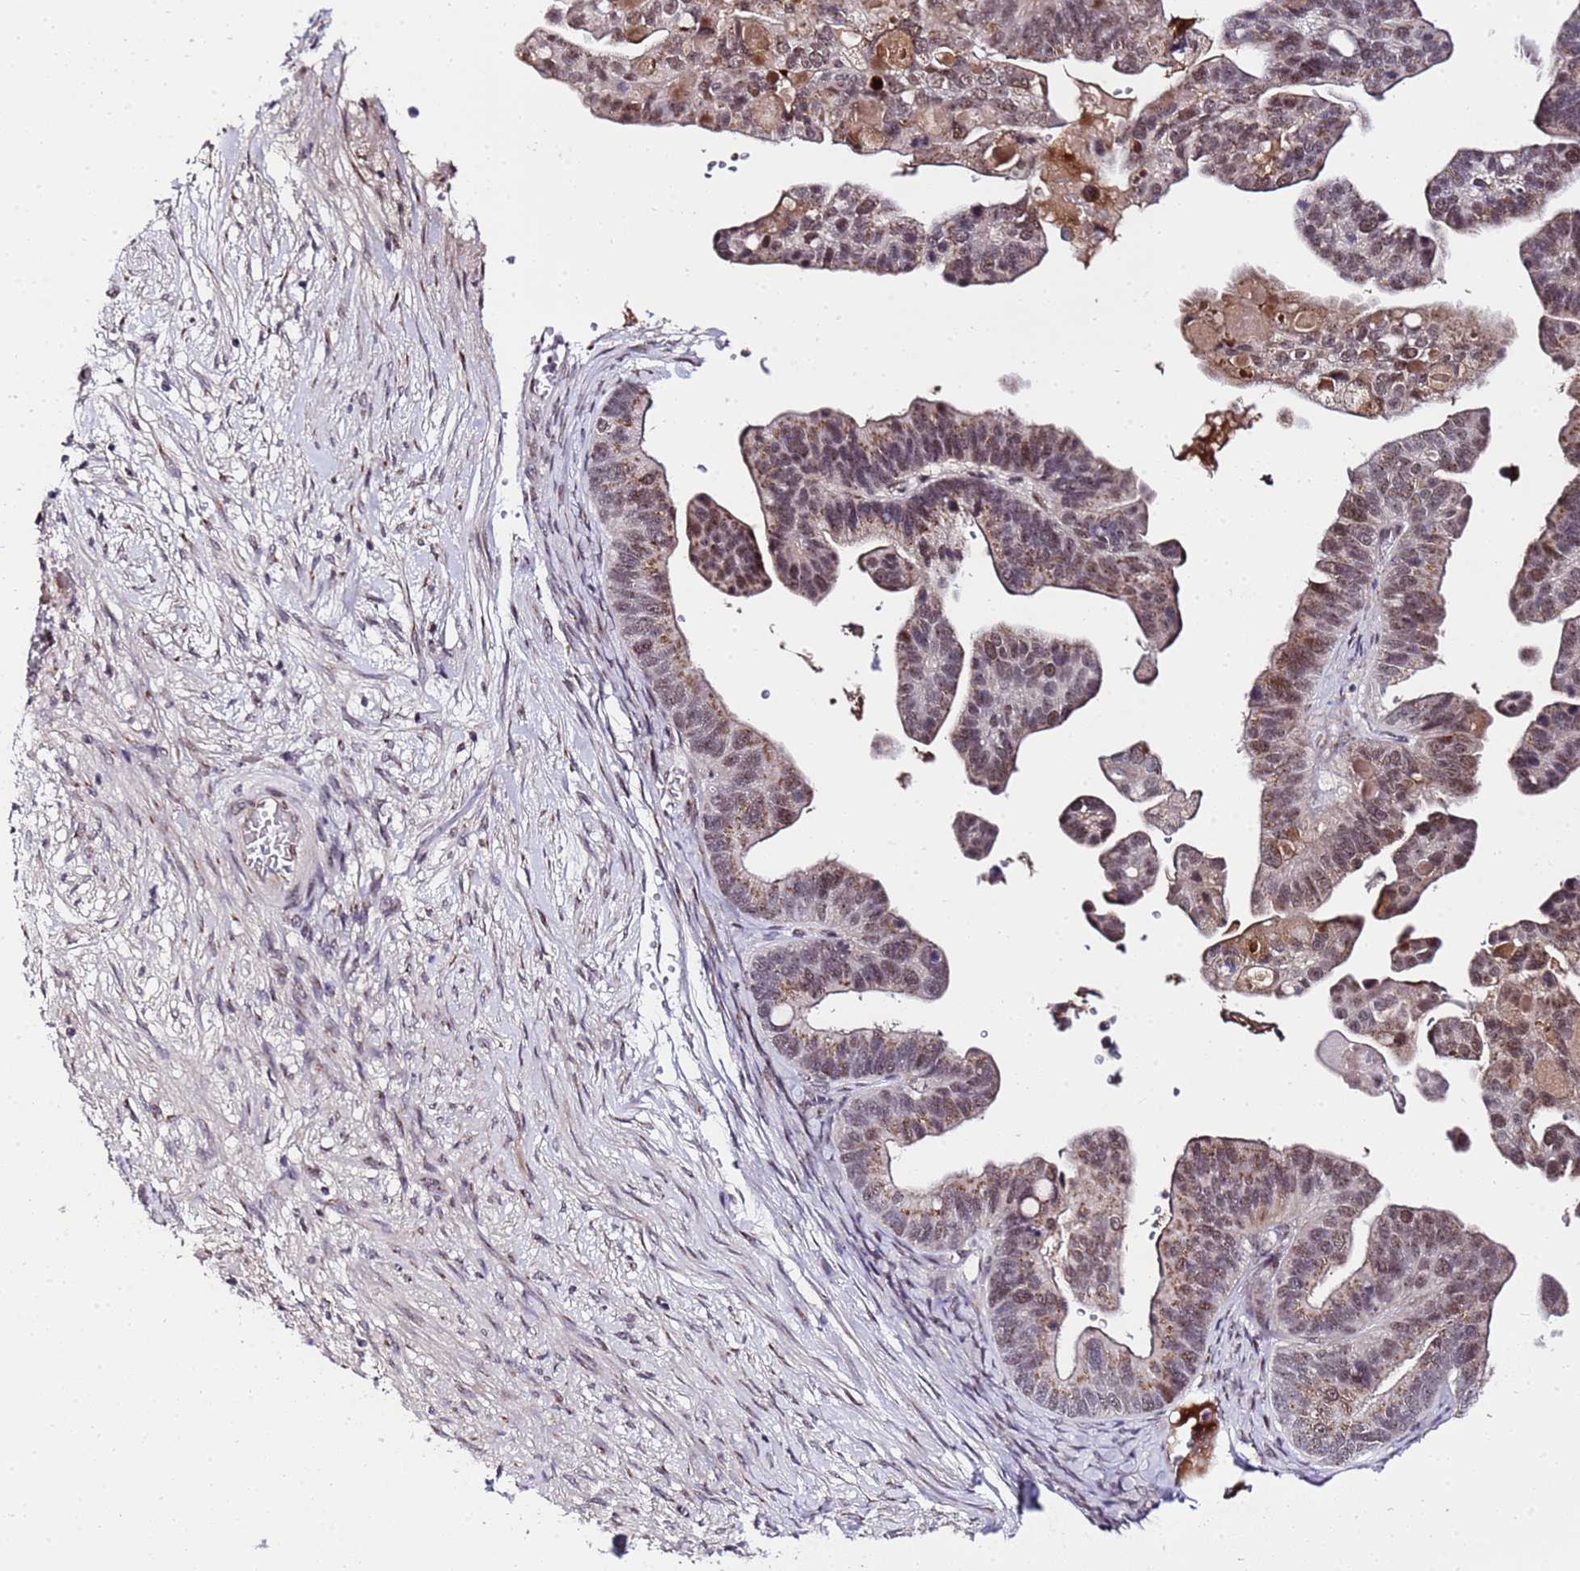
{"staining": {"intensity": "moderate", "quantity": "25%-75%", "location": "cytoplasmic/membranous,nuclear"}, "tissue": "ovarian cancer", "cell_type": "Tumor cells", "image_type": "cancer", "snomed": [{"axis": "morphology", "description": "Cystadenocarcinoma, serous, NOS"}, {"axis": "topography", "description": "Ovary"}], "caption": "A brown stain shows moderate cytoplasmic/membranous and nuclear expression of a protein in ovarian serous cystadenocarcinoma tumor cells.", "gene": "C19orf47", "patient": {"sex": "female", "age": 56}}